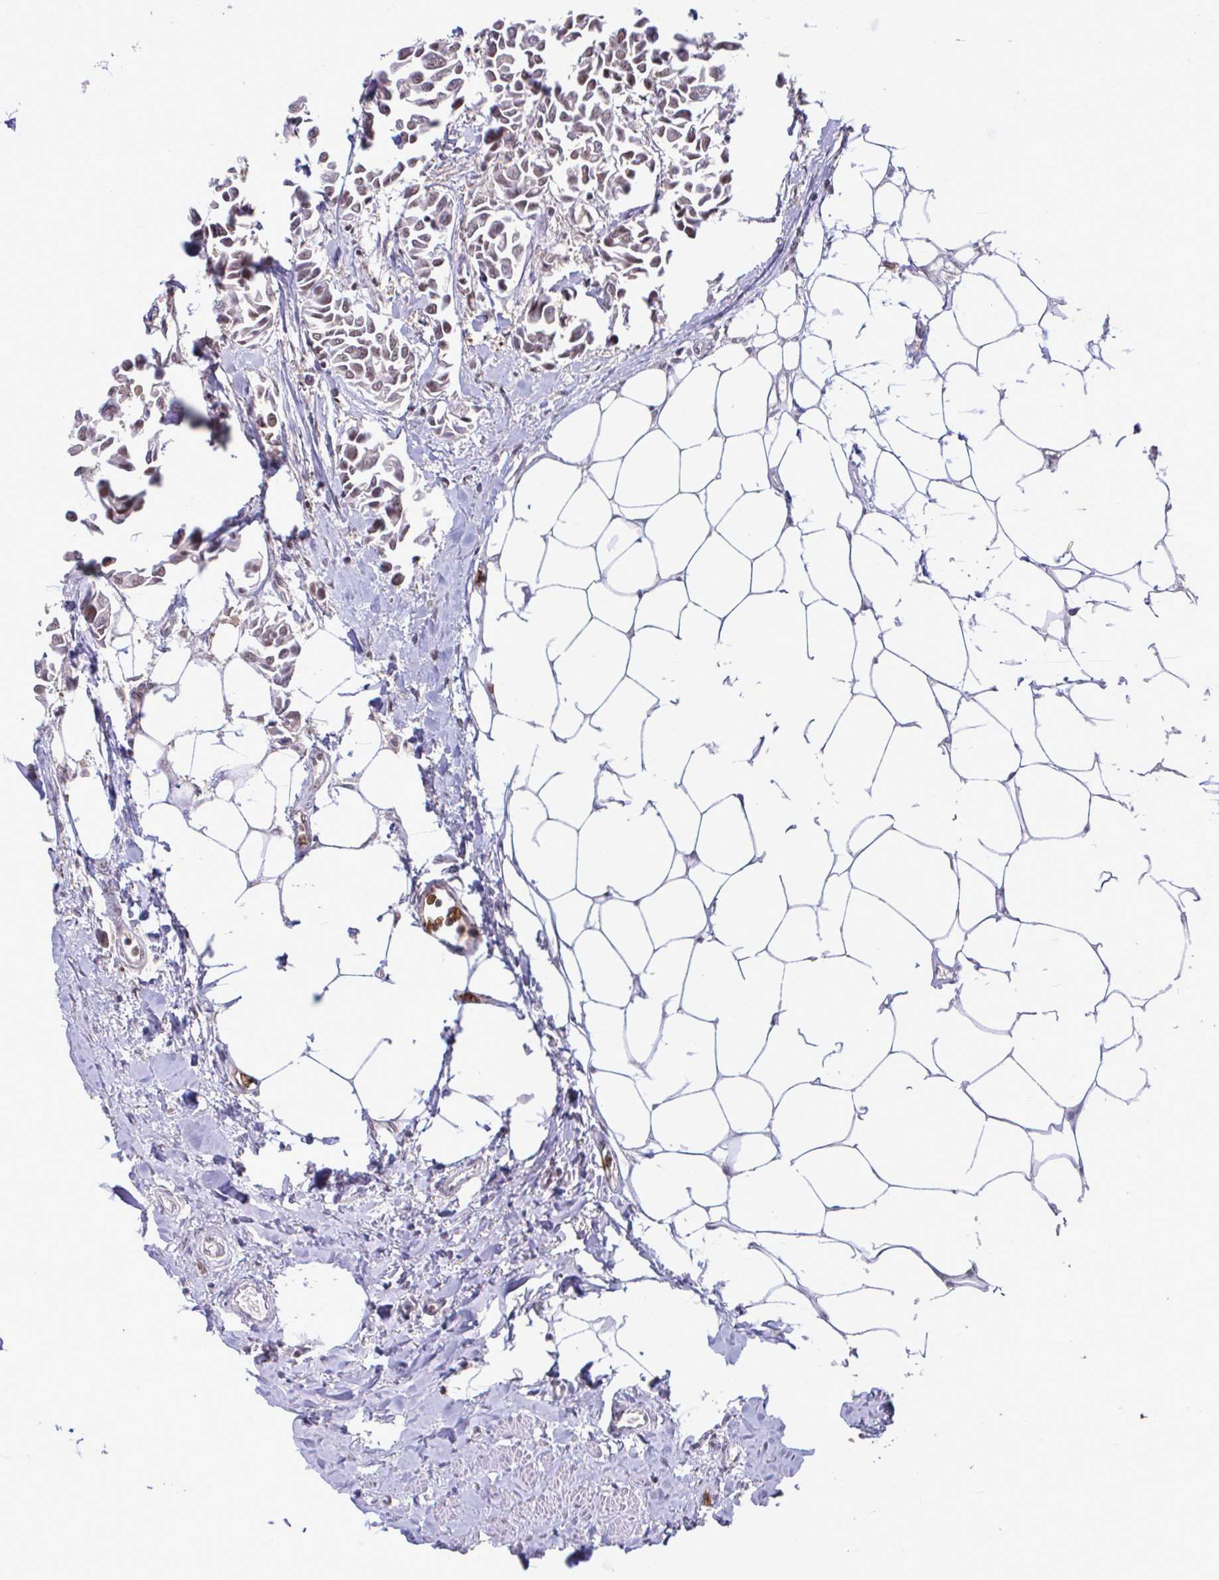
{"staining": {"intensity": "weak", "quantity": ">75%", "location": "nuclear"}, "tissue": "breast cancer", "cell_type": "Tumor cells", "image_type": "cancer", "snomed": [{"axis": "morphology", "description": "Duct carcinoma"}, {"axis": "topography", "description": "Breast"}], "caption": "A photomicrograph of human breast cancer stained for a protein shows weak nuclear brown staining in tumor cells.", "gene": "OR6K3", "patient": {"sex": "female", "age": 54}}